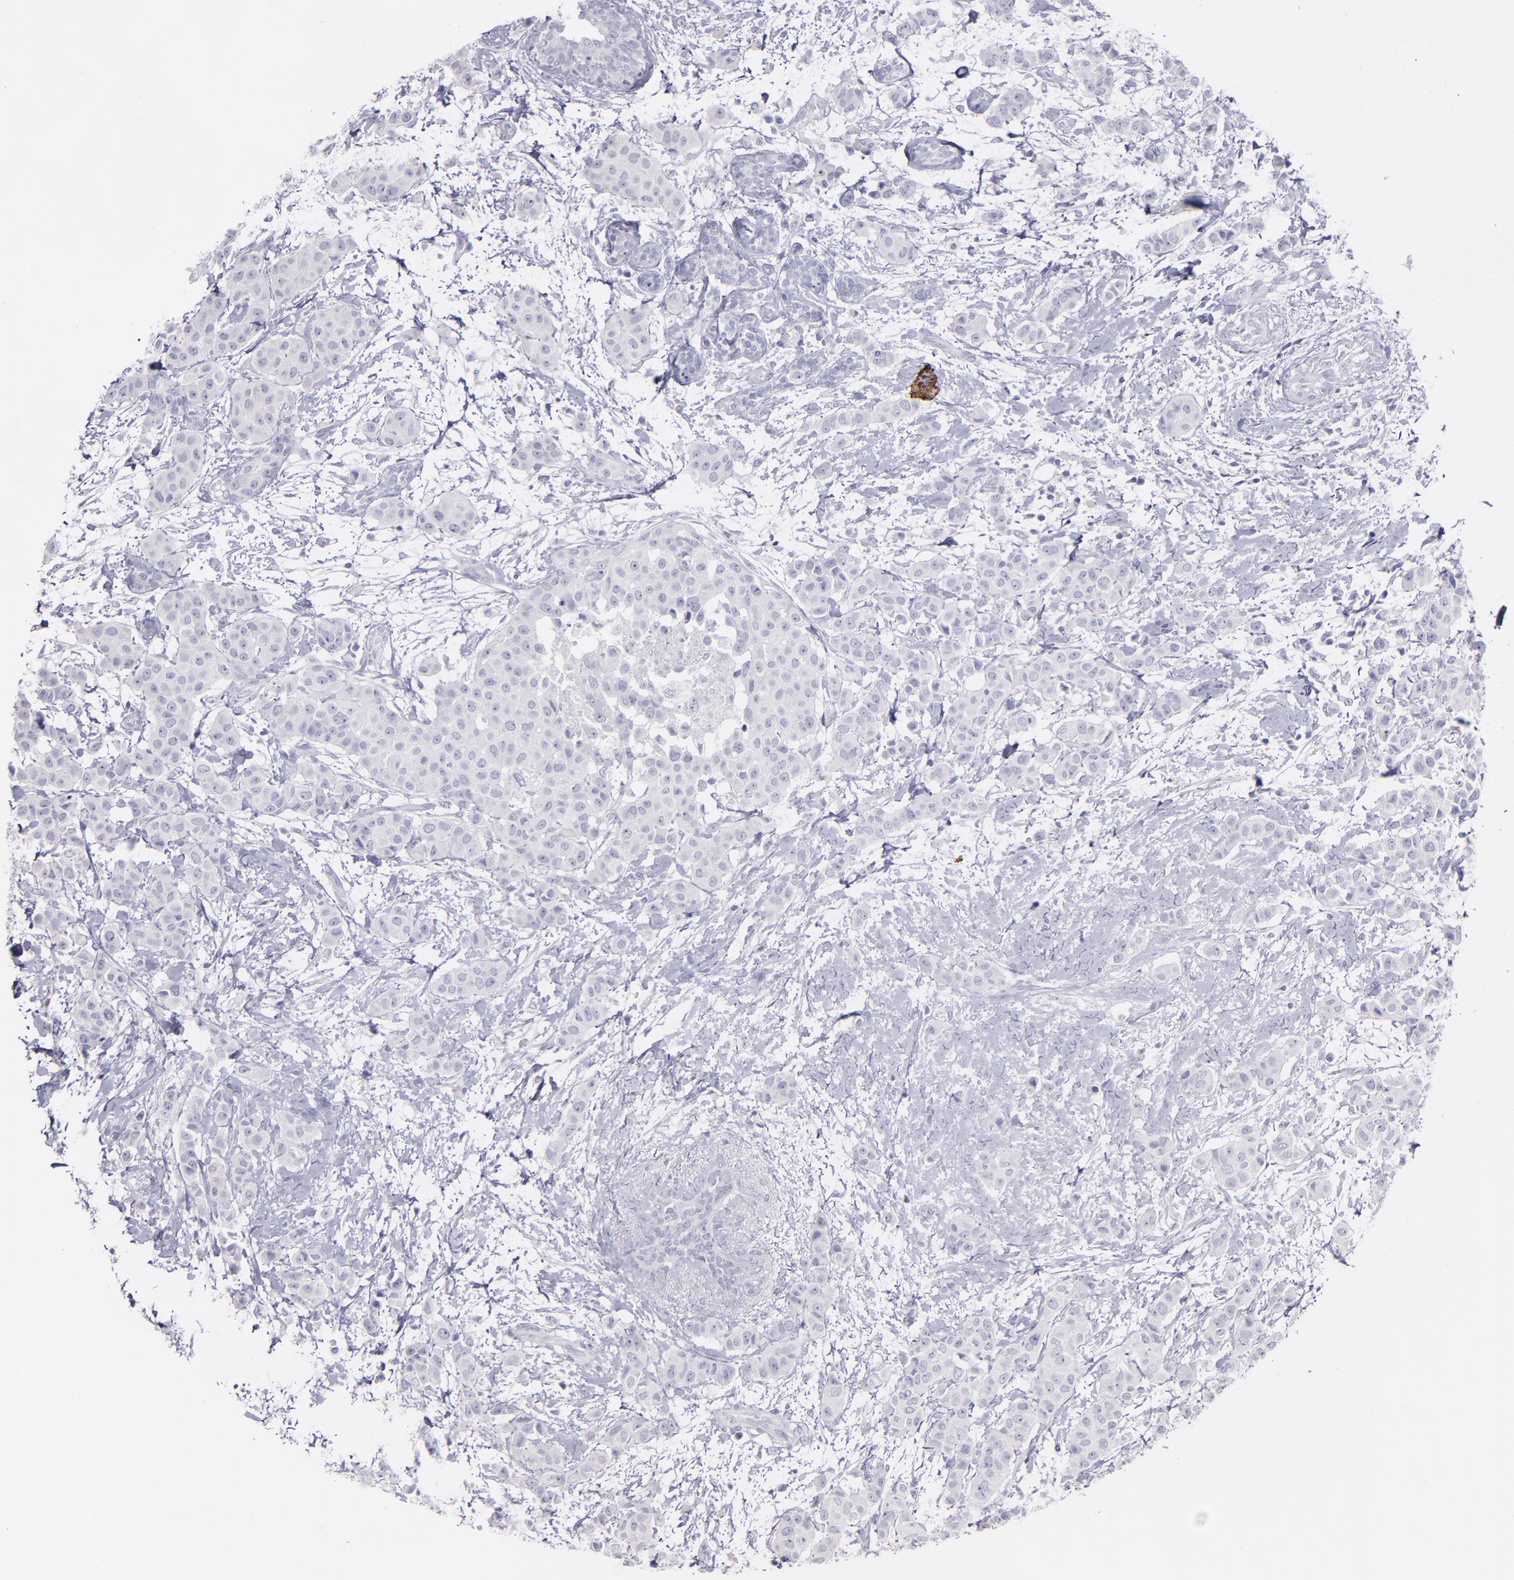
{"staining": {"intensity": "negative", "quantity": "none", "location": "none"}, "tissue": "breast cancer", "cell_type": "Tumor cells", "image_type": "cancer", "snomed": [{"axis": "morphology", "description": "Duct carcinoma"}, {"axis": "topography", "description": "Breast"}], "caption": "The histopathology image displays no significant expression in tumor cells of breast cancer.", "gene": "SNAP25", "patient": {"sex": "female", "age": 40}}